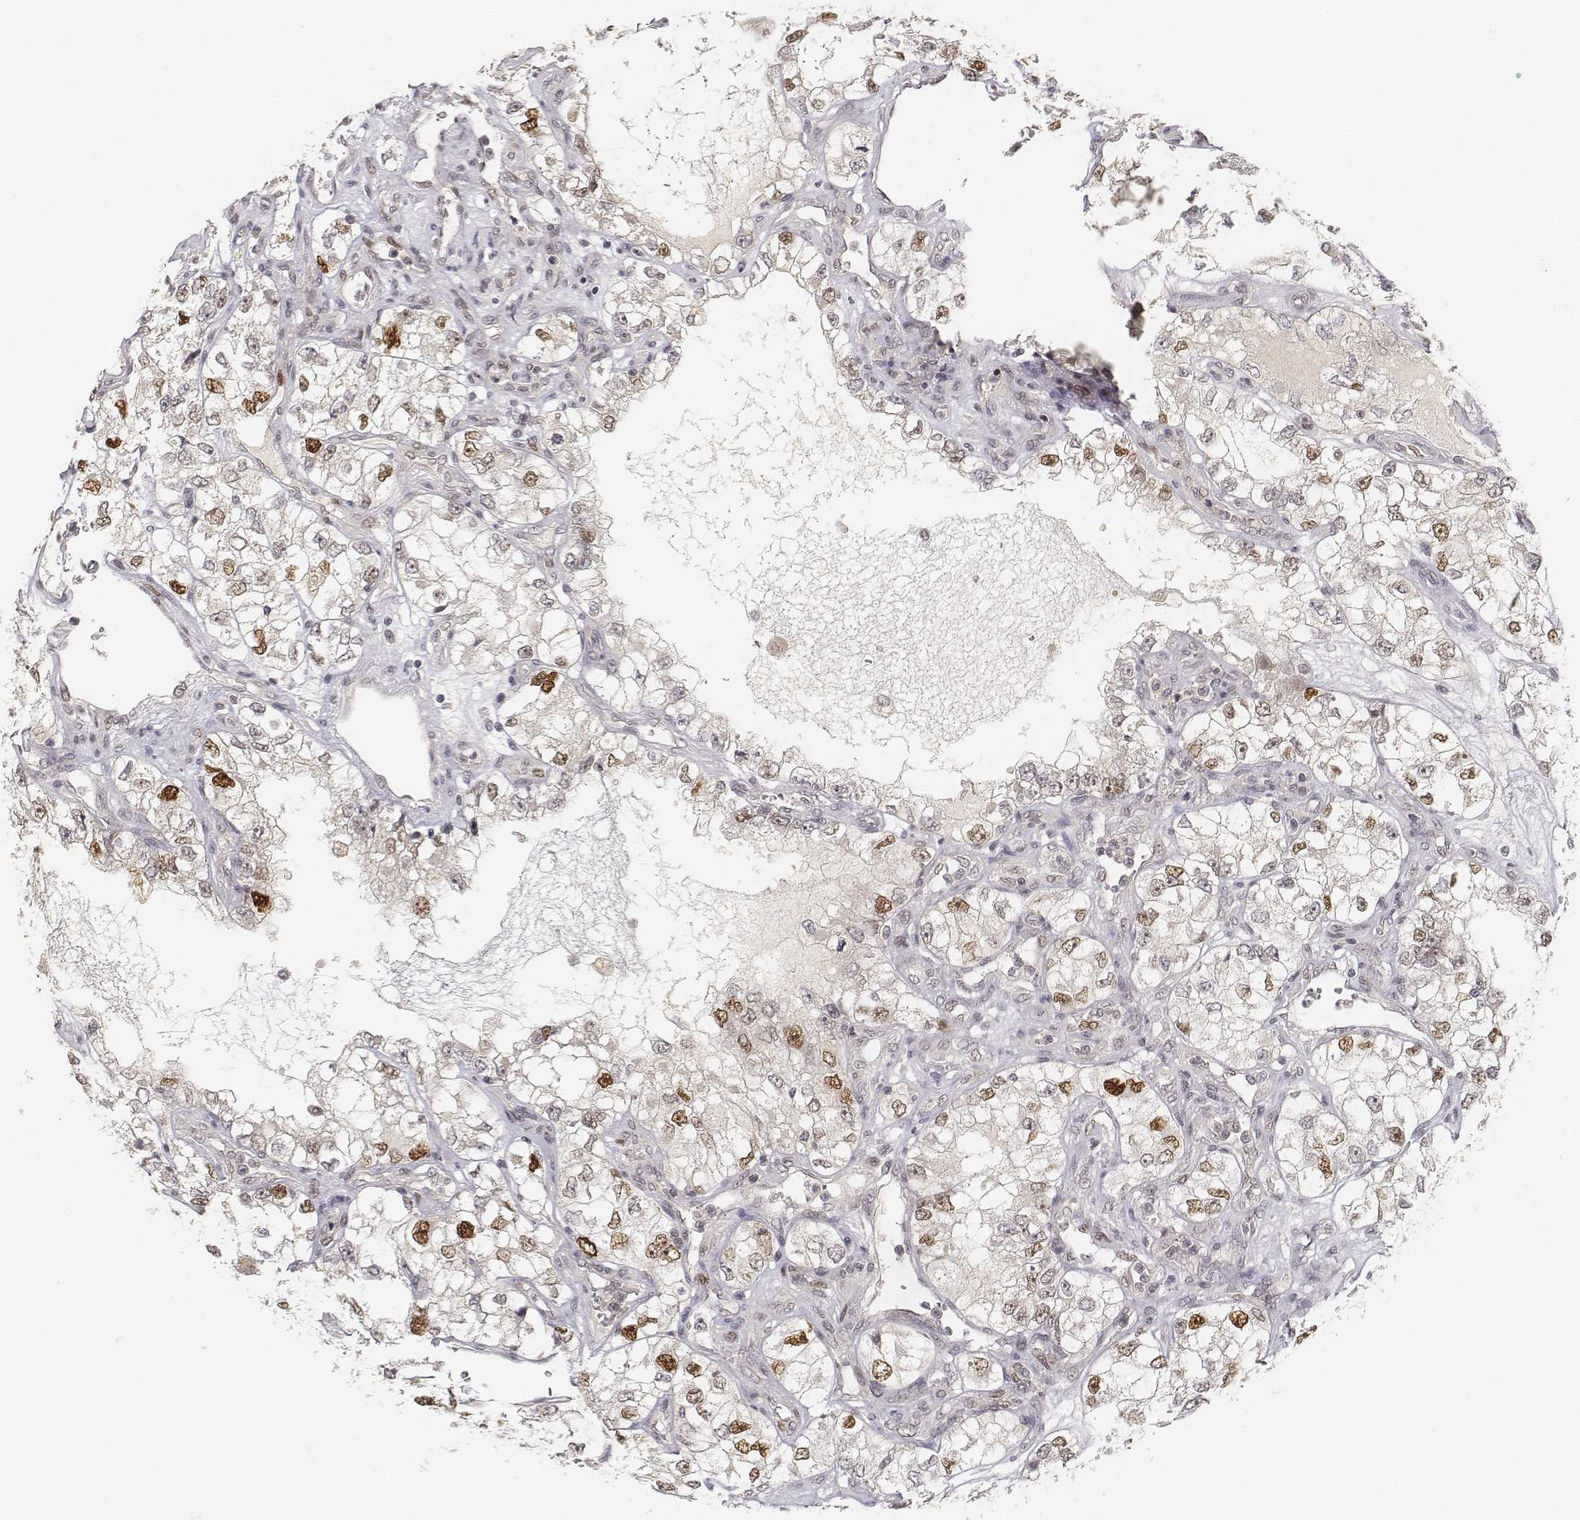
{"staining": {"intensity": "moderate", "quantity": "<25%", "location": "nuclear"}, "tissue": "renal cancer", "cell_type": "Tumor cells", "image_type": "cancer", "snomed": [{"axis": "morphology", "description": "Adenocarcinoma, NOS"}, {"axis": "topography", "description": "Kidney"}], "caption": "A histopathology image of adenocarcinoma (renal) stained for a protein reveals moderate nuclear brown staining in tumor cells.", "gene": "FANCD2", "patient": {"sex": "female", "age": 59}}